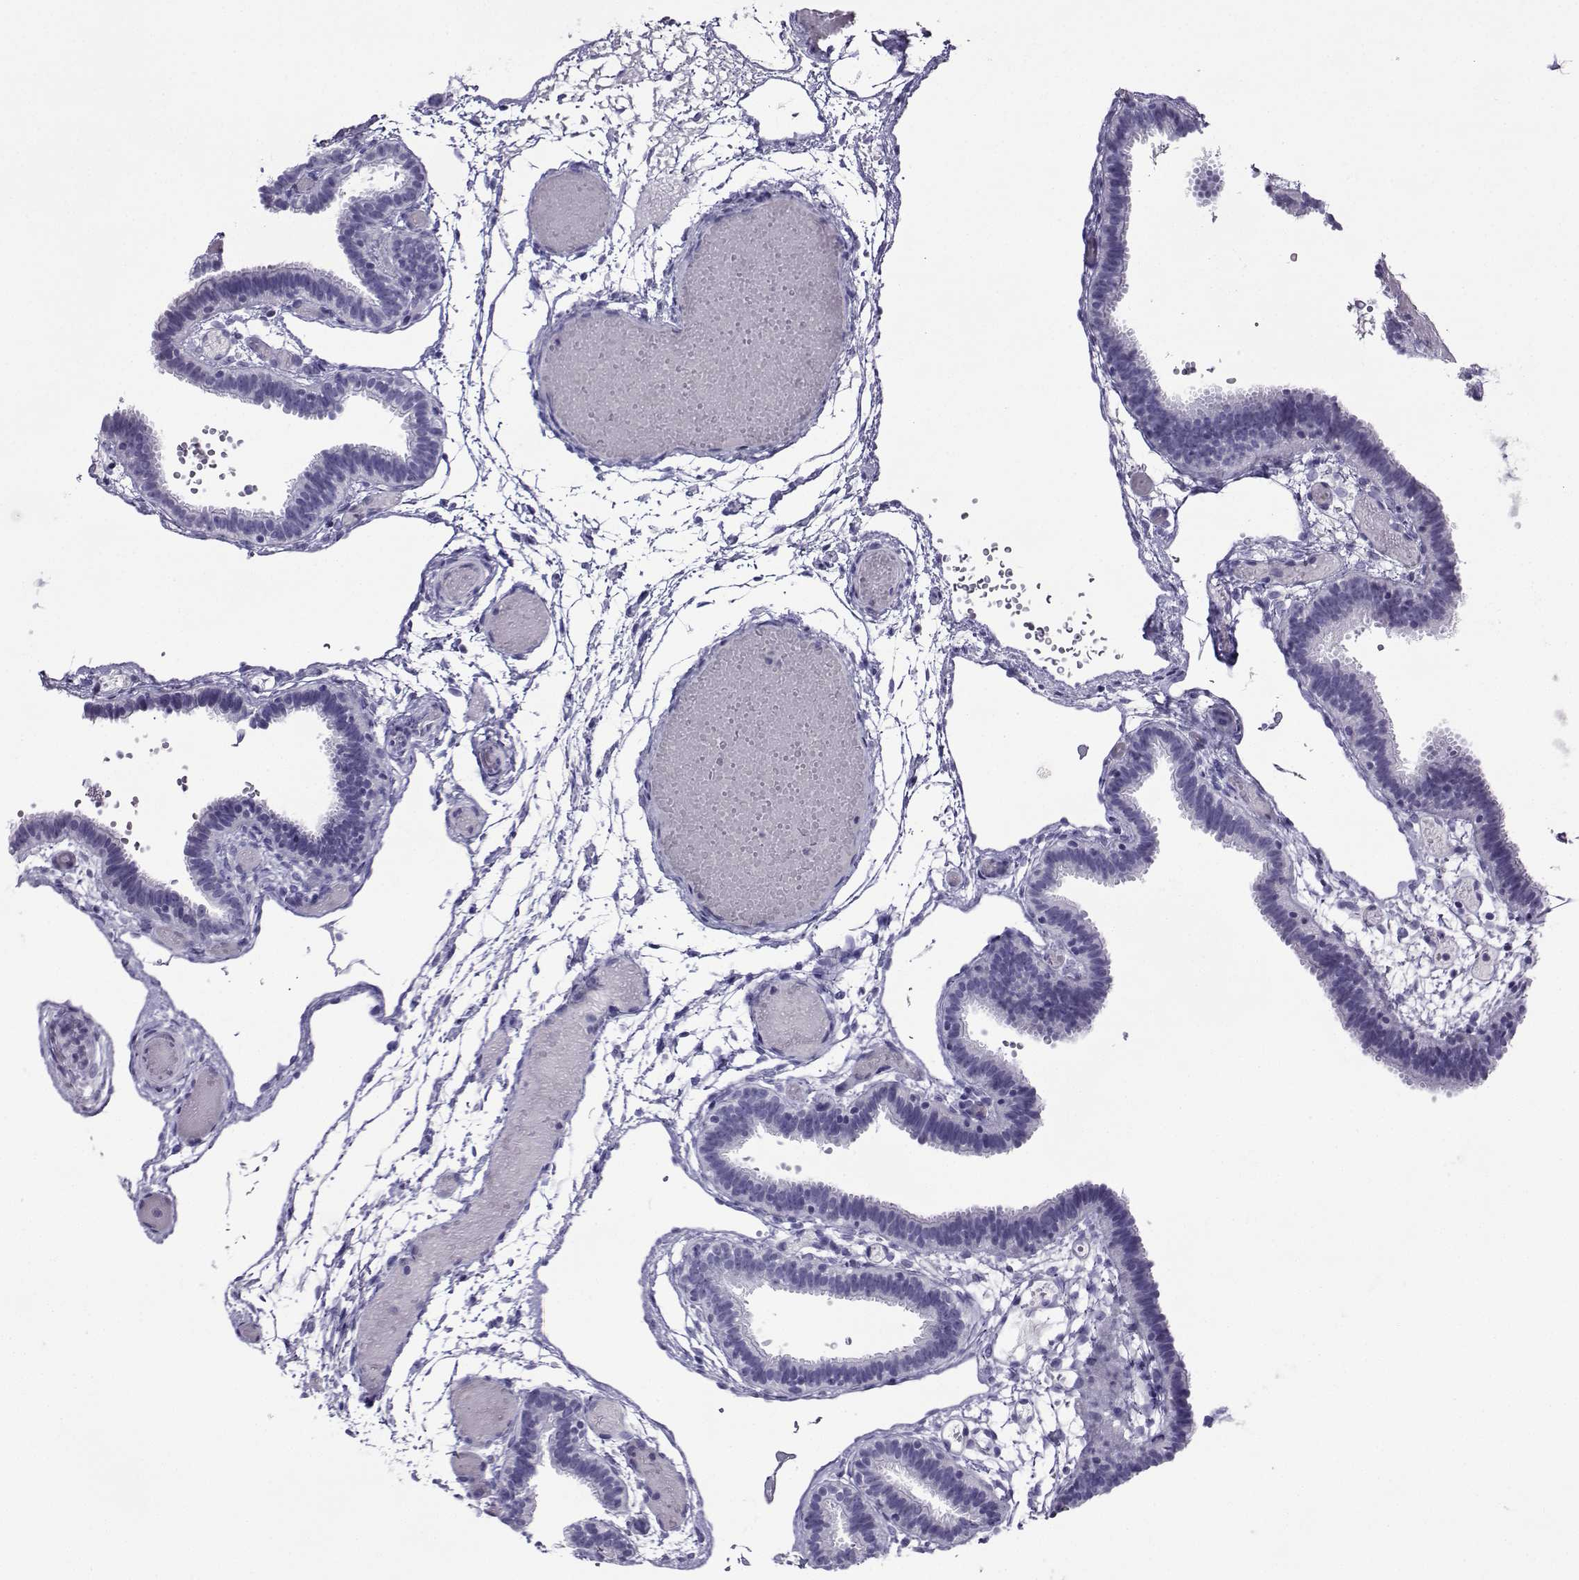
{"staining": {"intensity": "negative", "quantity": "none", "location": "none"}, "tissue": "fallopian tube", "cell_type": "Glandular cells", "image_type": "normal", "snomed": [{"axis": "morphology", "description": "Normal tissue, NOS"}, {"axis": "topography", "description": "Fallopian tube"}], "caption": "A histopathology image of fallopian tube stained for a protein shows no brown staining in glandular cells.", "gene": "CRYBB1", "patient": {"sex": "female", "age": 37}}